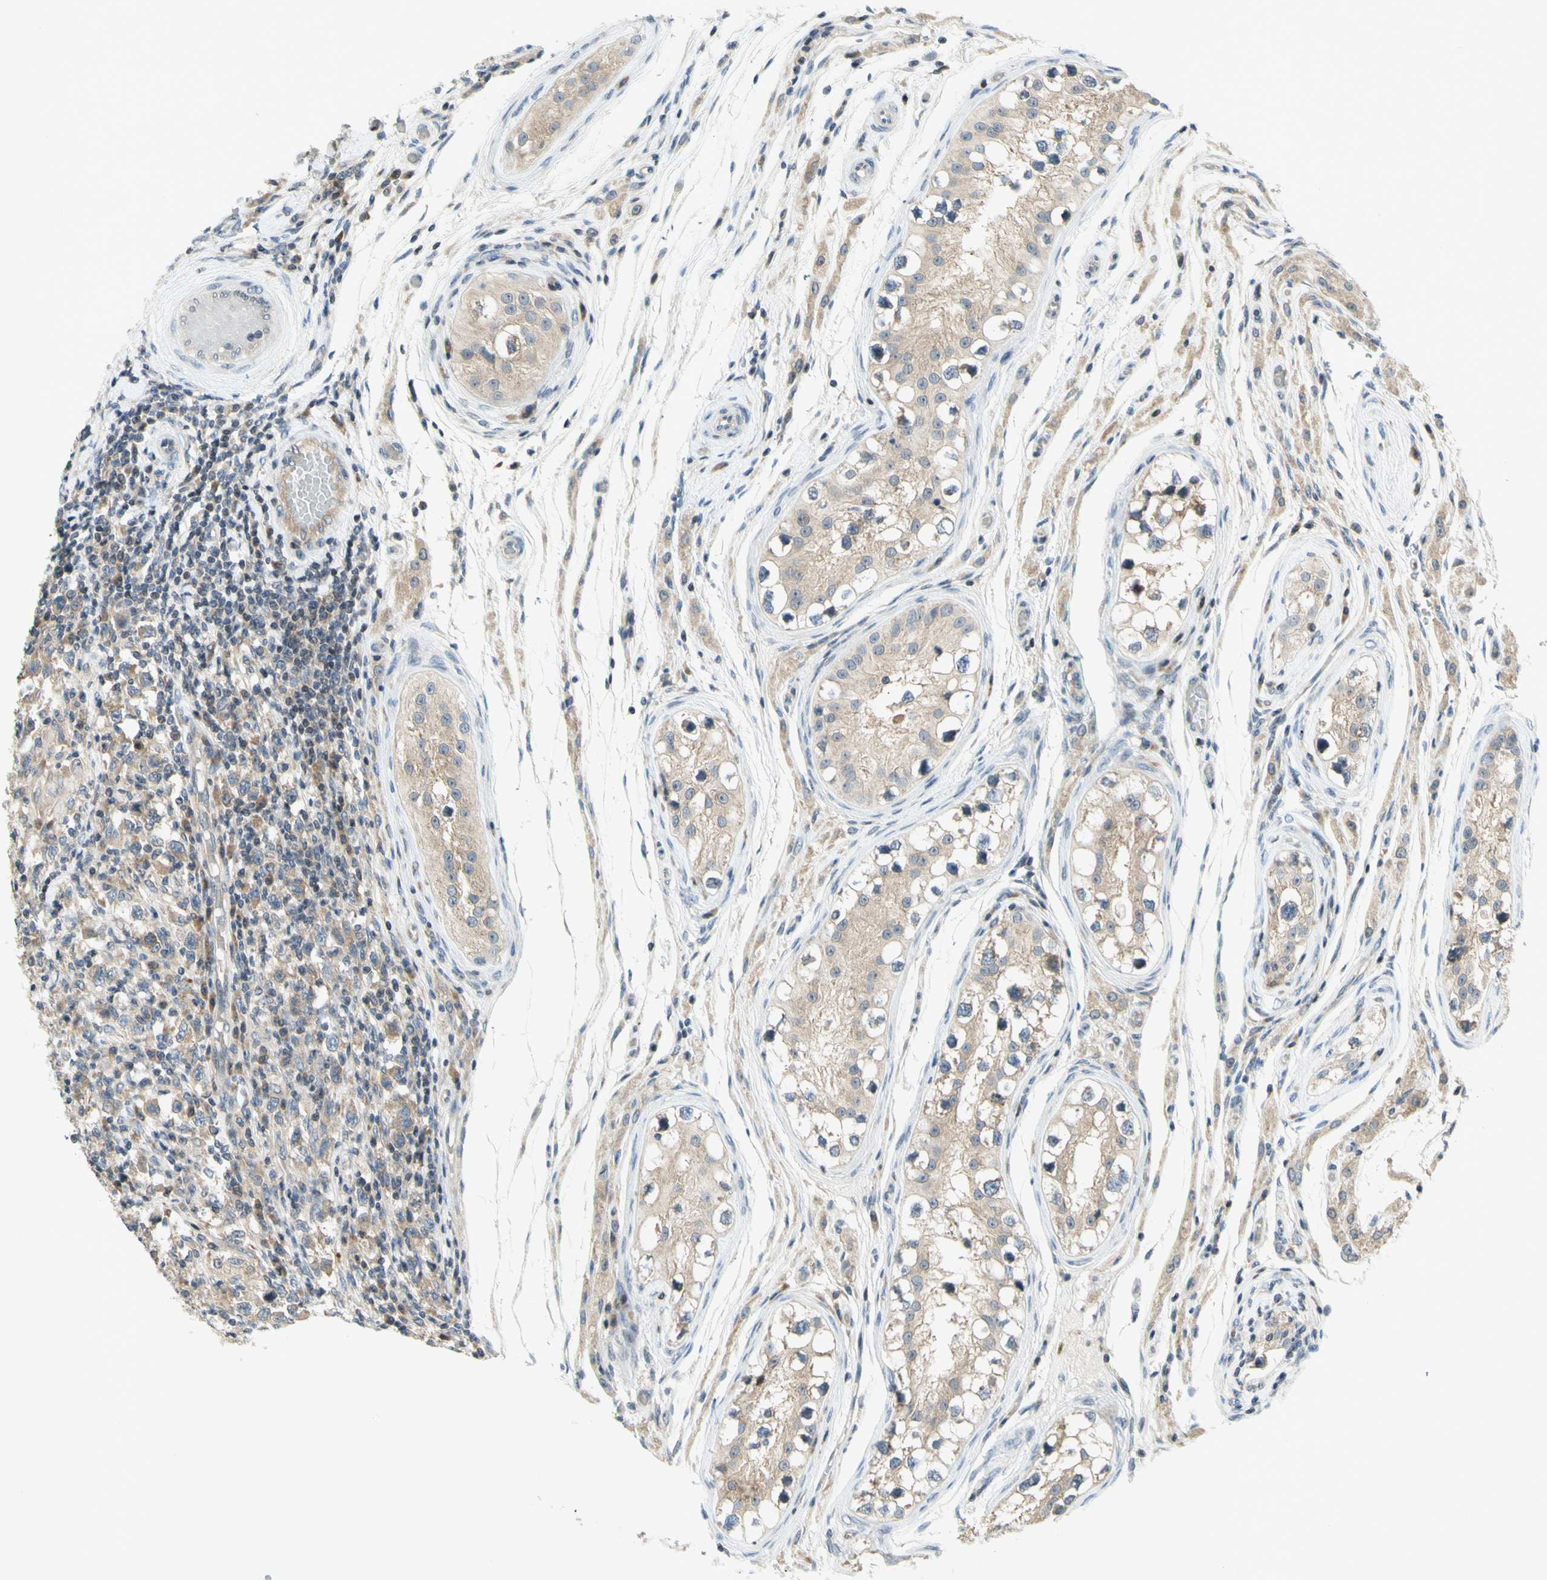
{"staining": {"intensity": "weak", "quantity": "25%-75%", "location": "cytoplasmic/membranous"}, "tissue": "testis cancer", "cell_type": "Tumor cells", "image_type": "cancer", "snomed": [{"axis": "morphology", "description": "Carcinoma, Embryonal, NOS"}, {"axis": "topography", "description": "Testis"}], "caption": "Human testis cancer (embryonal carcinoma) stained with a brown dye shows weak cytoplasmic/membranous positive staining in about 25%-75% of tumor cells.", "gene": "ETF1", "patient": {"sex": "male", "age": 21}}